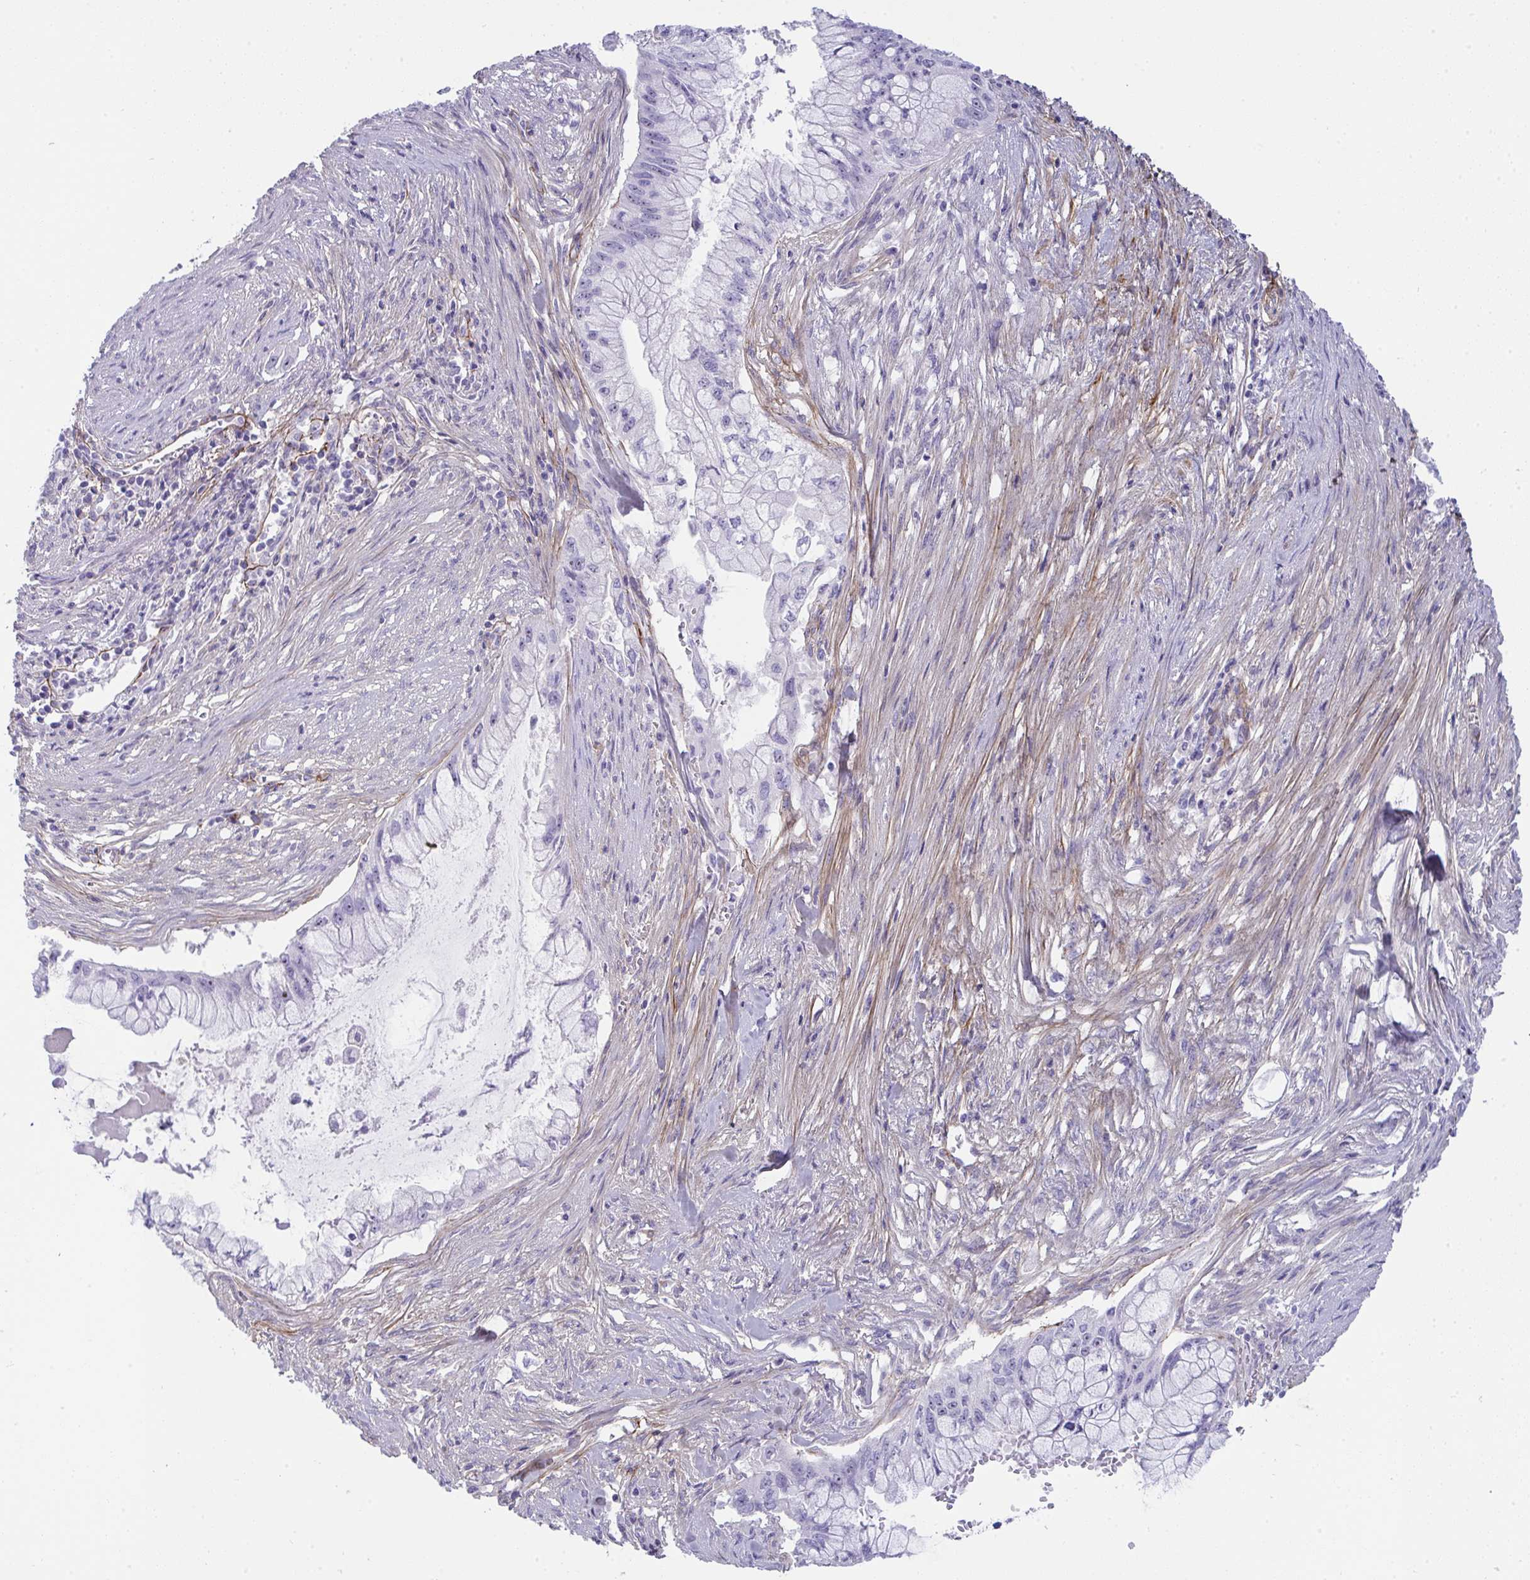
{"staining": {"intensity": "negative", "quantity": "none", "location": "none"}, "tissue": "pancreatic cancer", "cell_type": "Tumor cells", "image_type": "cancer", "snomed": [{"axis": "morphology", "description": "Adenocarcinoma, NOS"}, {"axis": "topography", "description": "Pancreas"}], "caption": "Protein analysis of pancreatic cancer (adenocarcinoma) shows no significant staining in tumor cells. Brightfield microscopy of IHC stained with DAB (brown) and hematoxylin (blue), captured at high magnification.", "gene": "LHFPL6", "patient": {"sex": "male", "age": 48}}